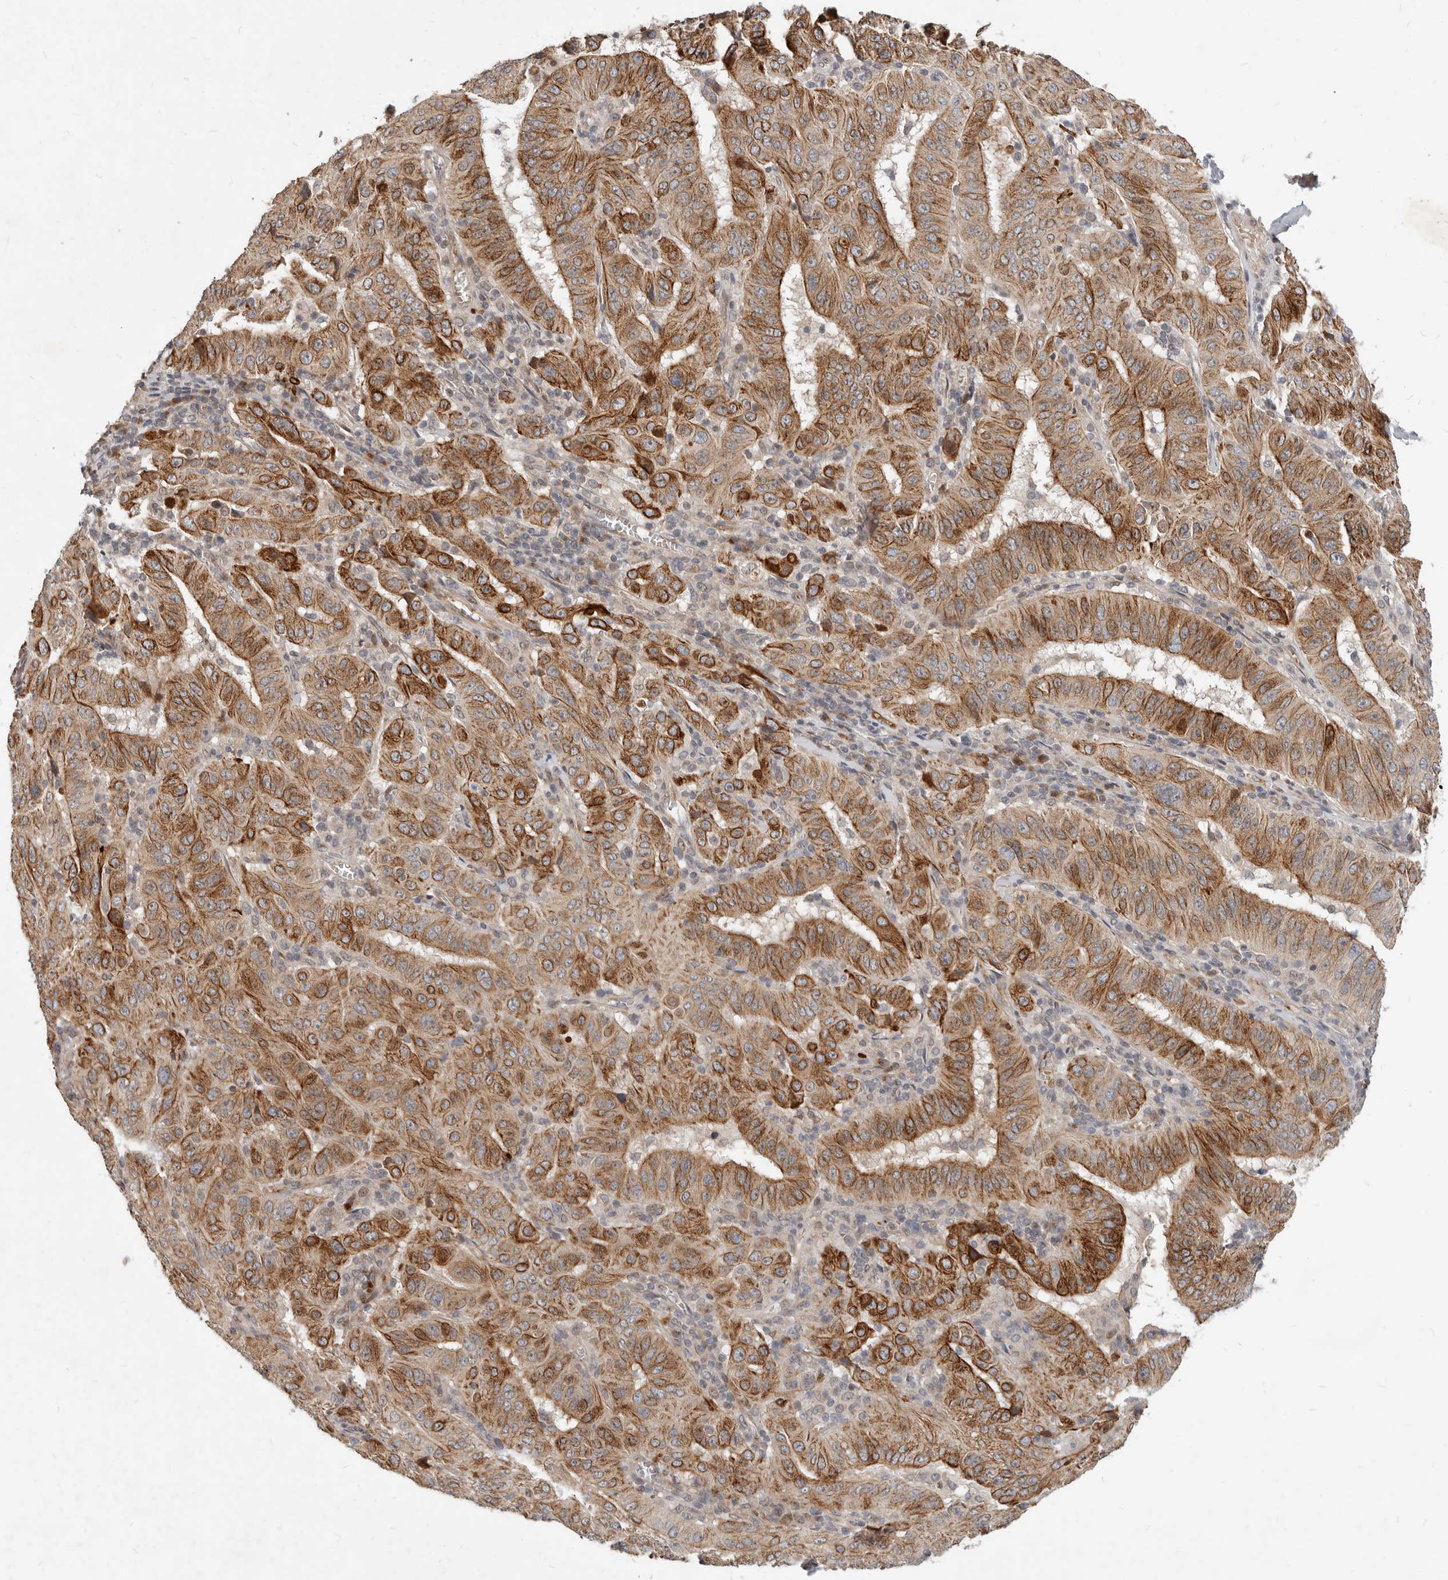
{"staining": {"intensity": "moderate", "quantity": ">75%", "location": "cytoplasmic/membranous"}, "tissue": "pancreatic cancer", "cell_type": "Tumor cells", "image_type": "cancer", "snomed": [{"axis": "morphology", "description": "Adenocarcinoma, NOS"}, {"axis": "topography", "description": "Pancreas"}], "caption": "Immunohistochemical staining of human pancreatic cancer (adenocarcinoma) exhibits medium levels of moderate cytoplasmic/membranous positivity in approximately >75% of tumor cells.", "gene": "NPY4R", "patient": {"sex": "male", "age": 63}}